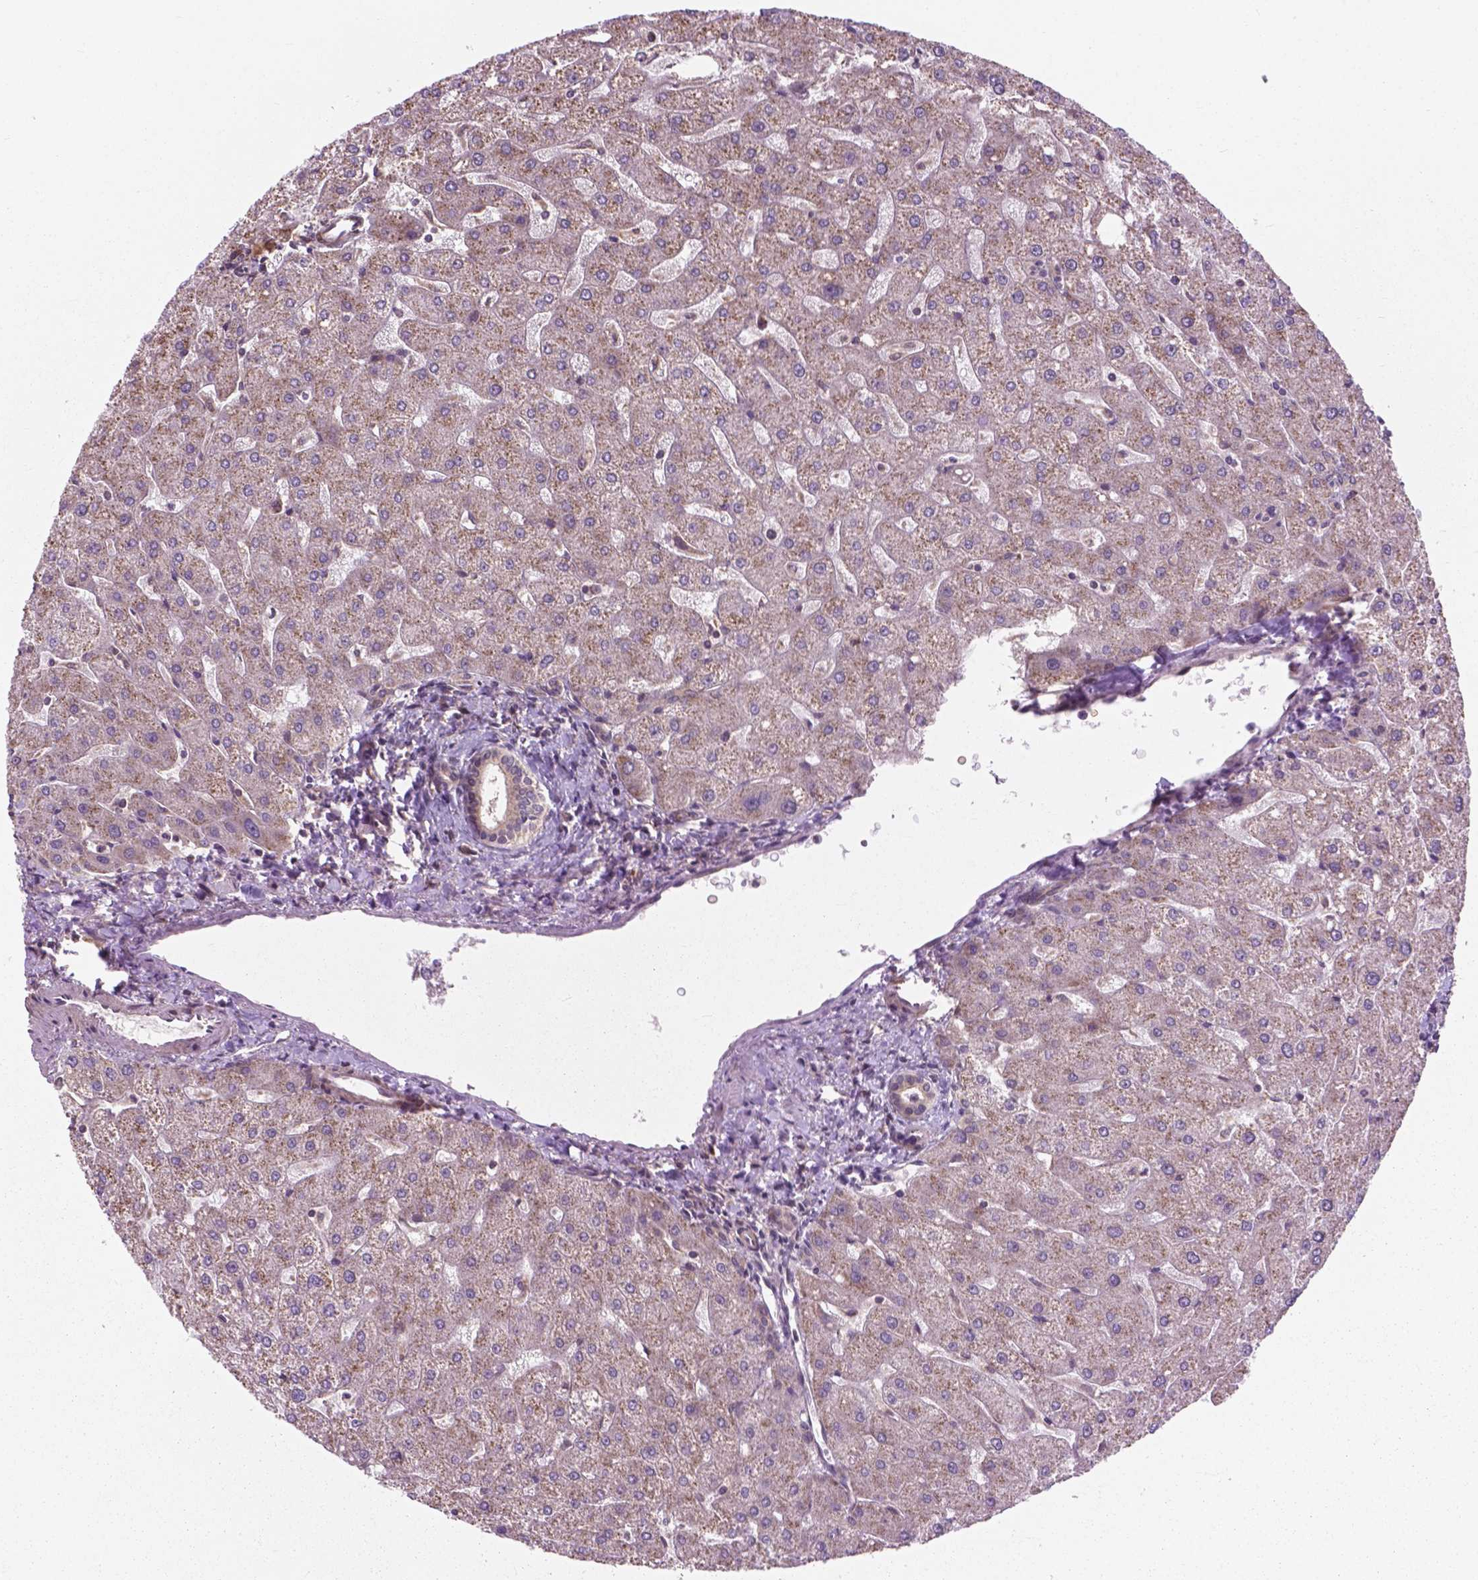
{"staining": {"intensity": "negative", "quantity": "none", "location": "none"}, "tissue": "liver", "cell_type": "Cholangiocytes", "image_type": "normal", "snomed": [{"axis": "morphology", "description": "Normal tissue, NOS"}, {"axis": "topography", "description": "Liver"}], "caption": "Photomicrograph shows no significant protein positivity in cholangiocytes of normal liver.", "gene": "PPP1CB", "patient": {"sex": "male", "age": 67}}